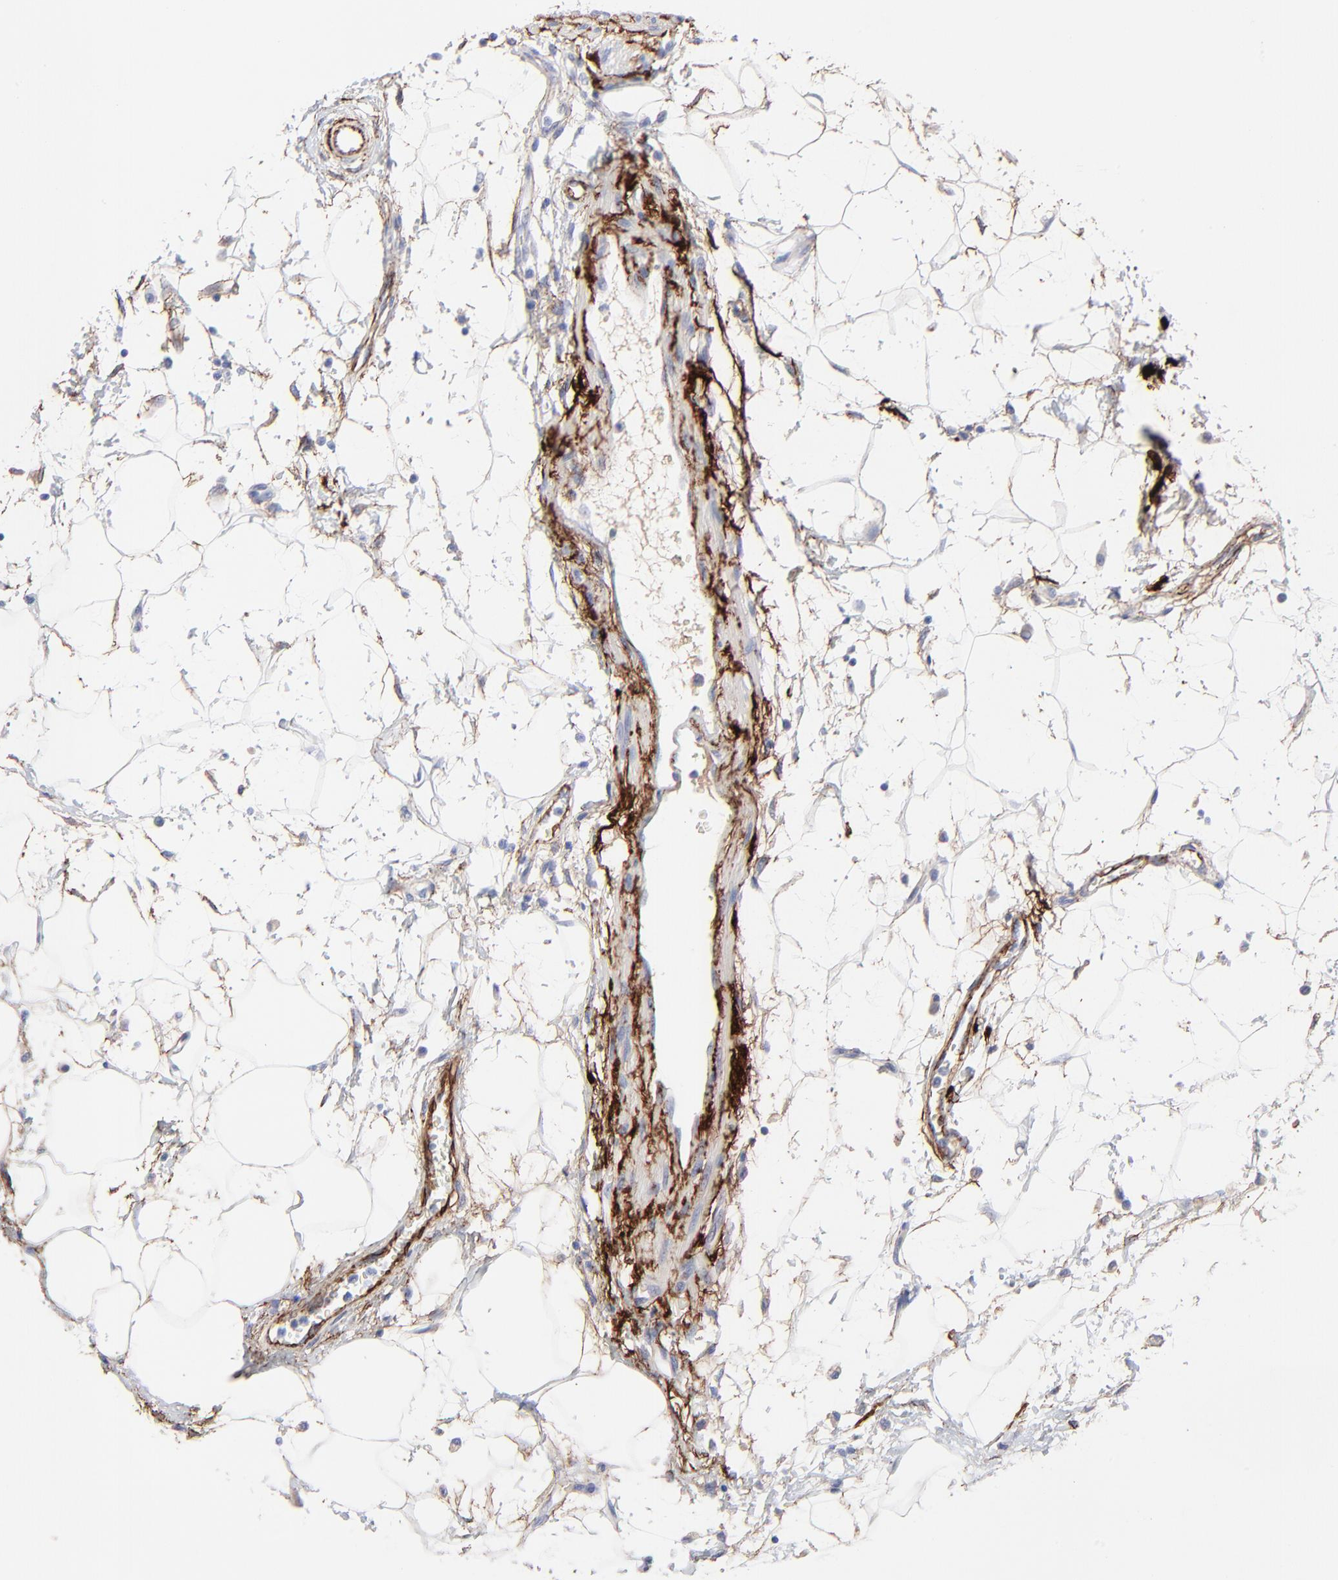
{"staining": {"intensity": "negative", "quantity": "none", "location": "none"}, "tissue": "pancreas", "cell_type": "Exocrine glandular cells", "image_type": "normal", "snomed": [{"axis": "morphology", "description": "Normal tissue, NOS"}, {"axis": "topography", "description": "Pancreas"}], "caption": "This is a image of IHC staining of benign pancreas, which shows no expression in exocrine glandular cells. (Brightfield microscopy of DAB IHC at high magnification).", "gene": "FBLN2", "patient": {"sex": "male", "age": 66}}